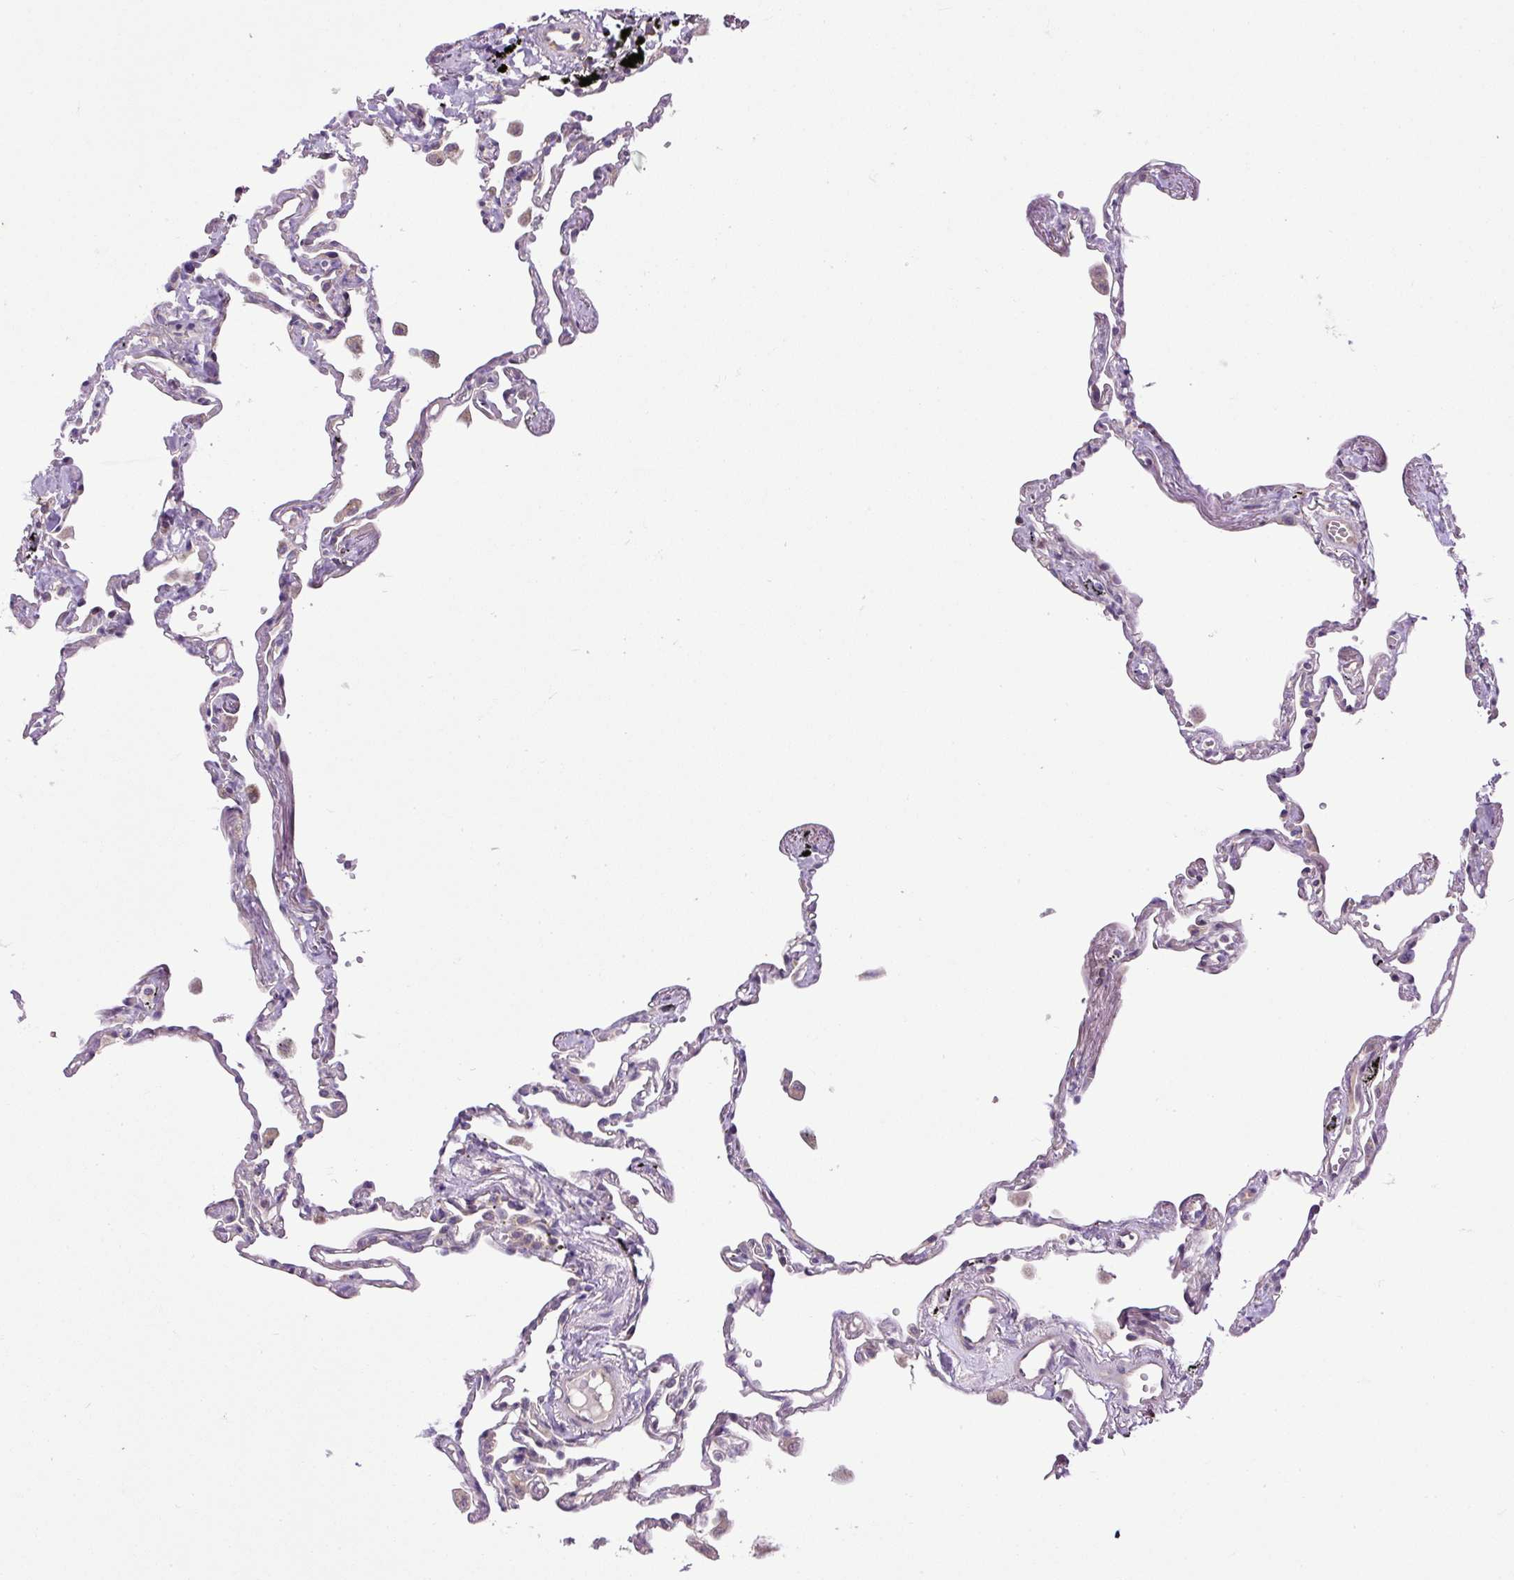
{"staining": {"intensity": "moderate", "quantity": "25%-75%", "location": "cytoplasmic/membranous"}, "tissue": "lung", "cell_type": "Alveolar cells", "image_type": "normal", "snomed": [{"axis": "morphology", "description": "Normal tissue, NOS"}, {"axis": "topography", "description": "Lung"}], "caption": "Protein staining reveals moderate cytoplasmic/membranous positivity in about 25%-75% of alveolar cells in unremarkable lung. (DAB (3,3'-diaminobenzidine) = brown stain, brightfield microscopy at high magnification).", "gene": "ZNF547", "patient": {"sex": "female", "age": 67}}